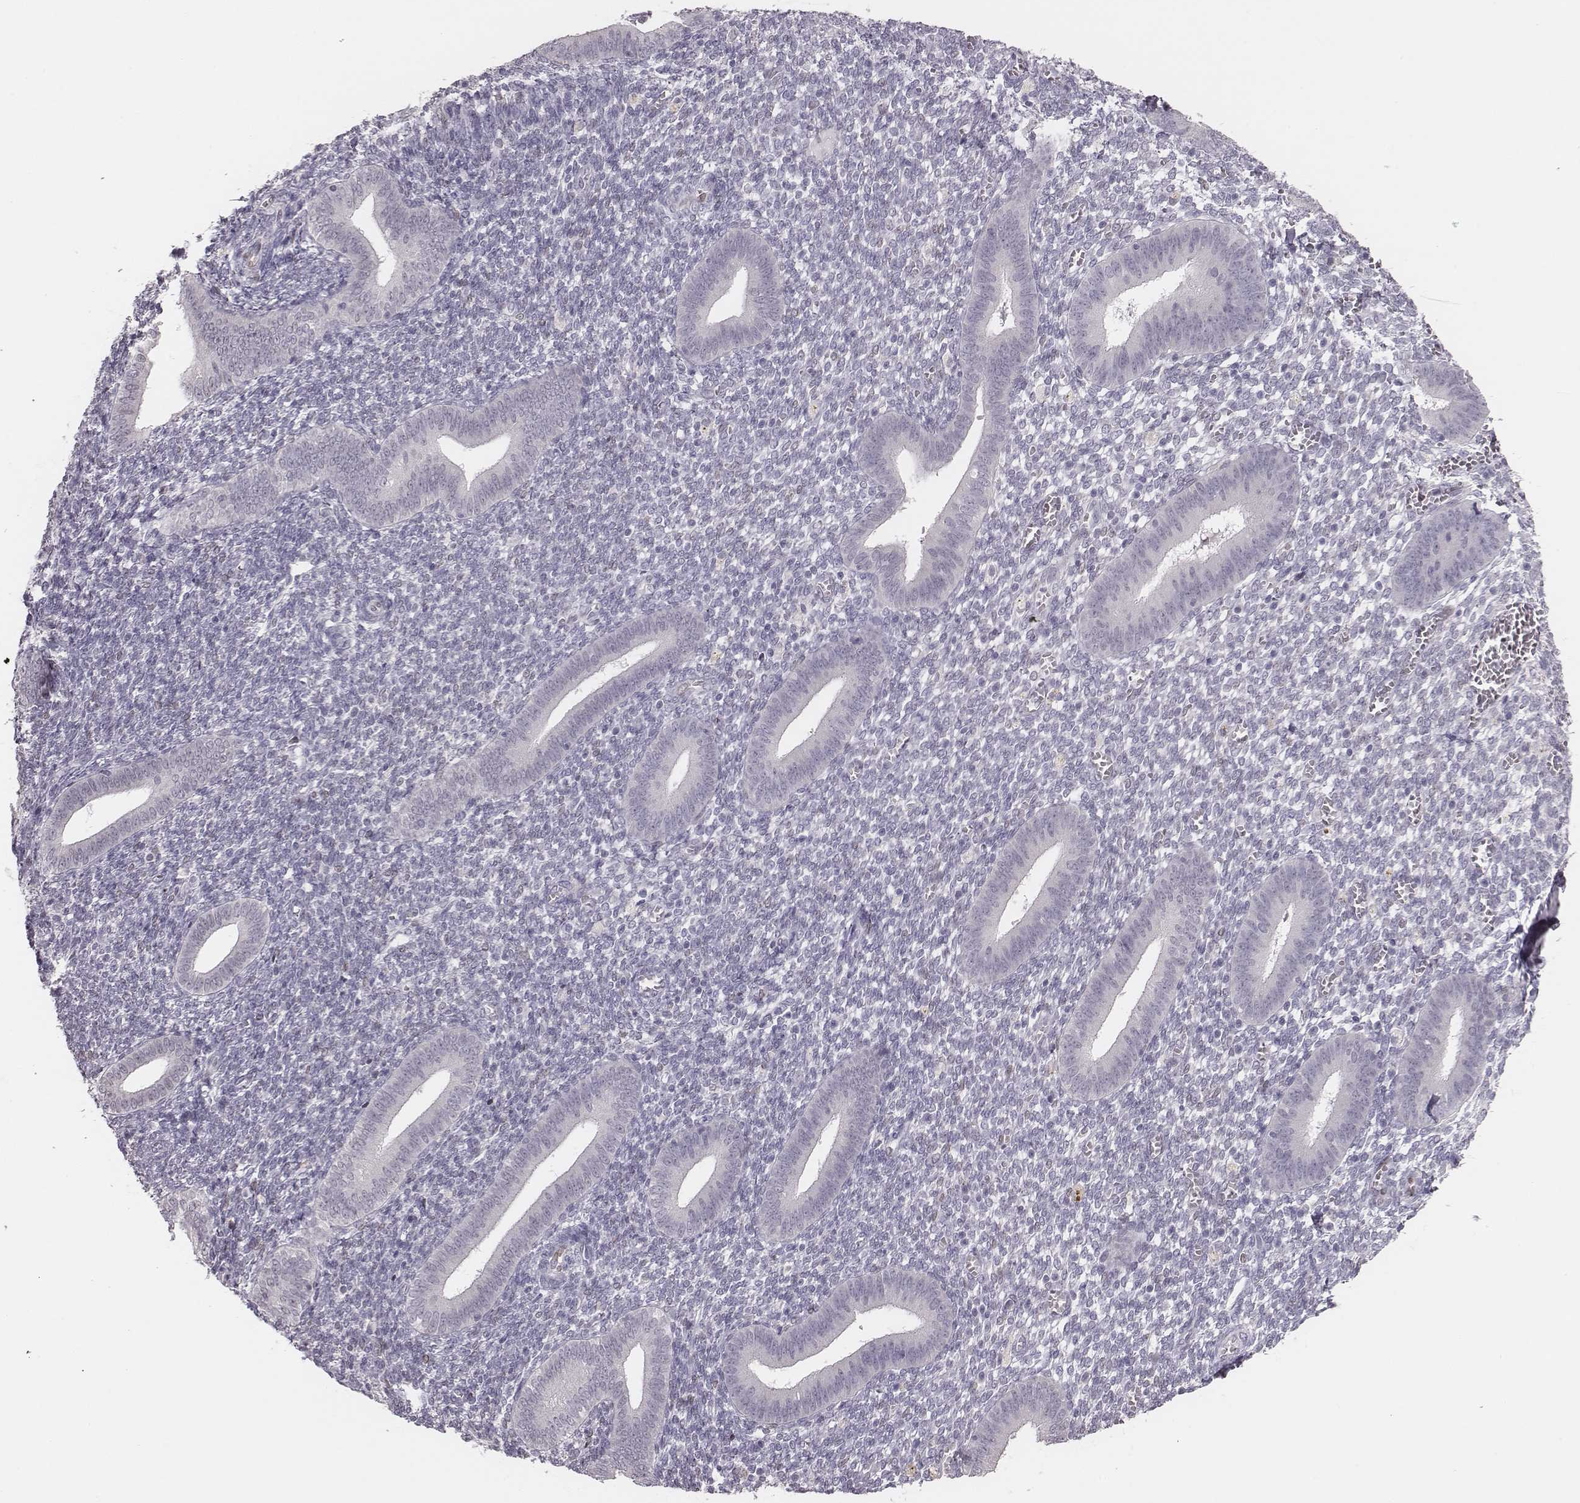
{"staining": {"intensity": "negative", "quantity": "none", "location": "none"}, "tissue": "endometrium", "cell_type": "Cells in endometrial stroma", "image_type": "normal", "snomed": [{"axis": "morphology", "description": "Normal tissue, NOS"}, {"axis": "topography", "description": "Endometrium"}], "caption": "Endometrium stained for a protein using immunohistochemistry (IHC) shows no positivity cells in endometrial stroma.", "gene": "ADGRF4", "patient": {"sex": "female", "age": 25}}